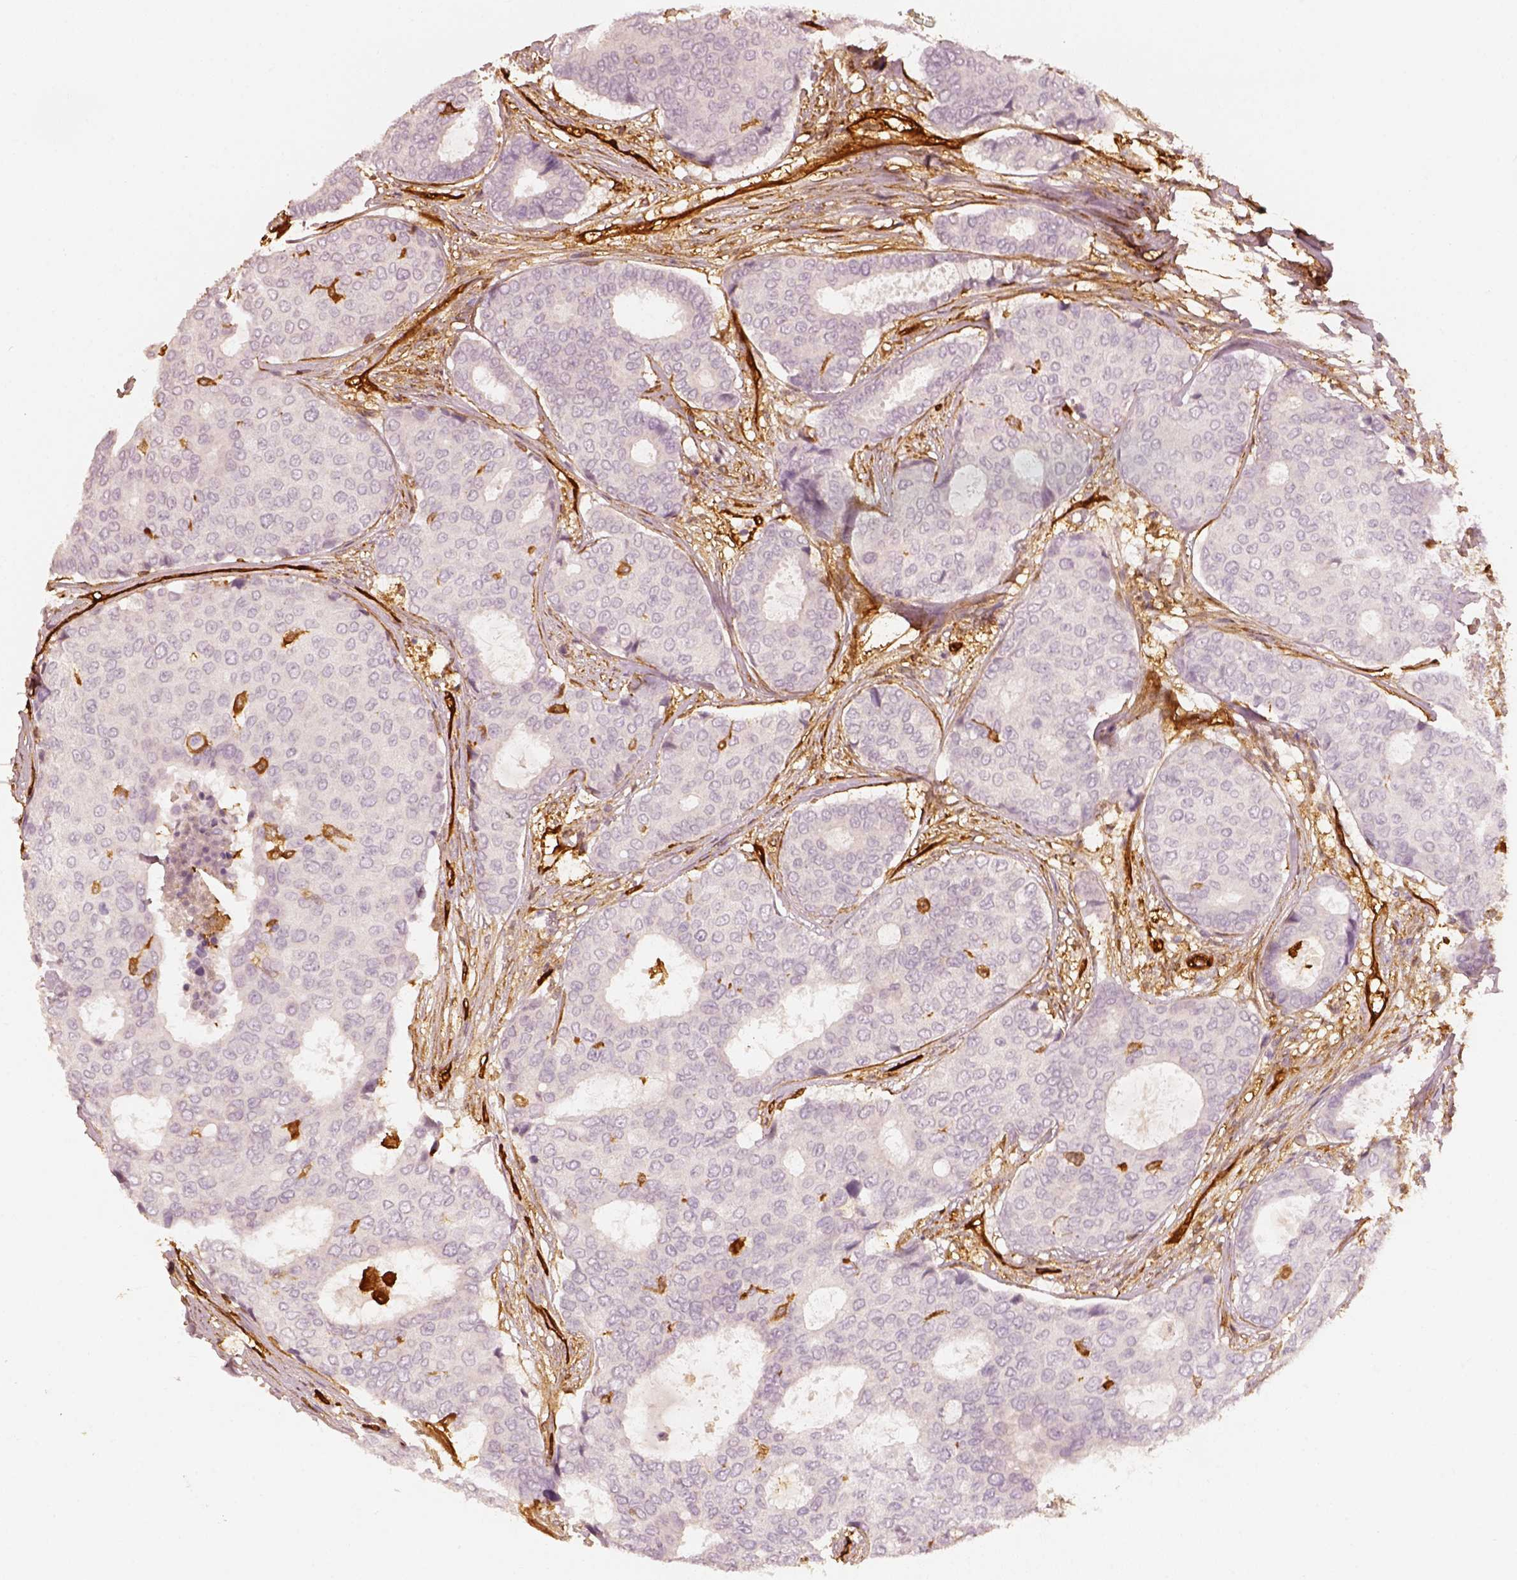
{"staining": {"intensity": "negative", "quantity": "none", "location": "none"}, "tissue": "breast cancer", "cell_type": "Tumor cells", "image_type": "cancer", "snomed": [{"axis": "morphology", "description": "Duct carcinoma"}, {"axis": "topography", "description": "Breast"}], "caption": "The image exhibits no significant expression in tumor cells of breast invasive ductal carcinoma.", "gene": "FSCN1", "patient": {"sex": "female", "age": 75}}